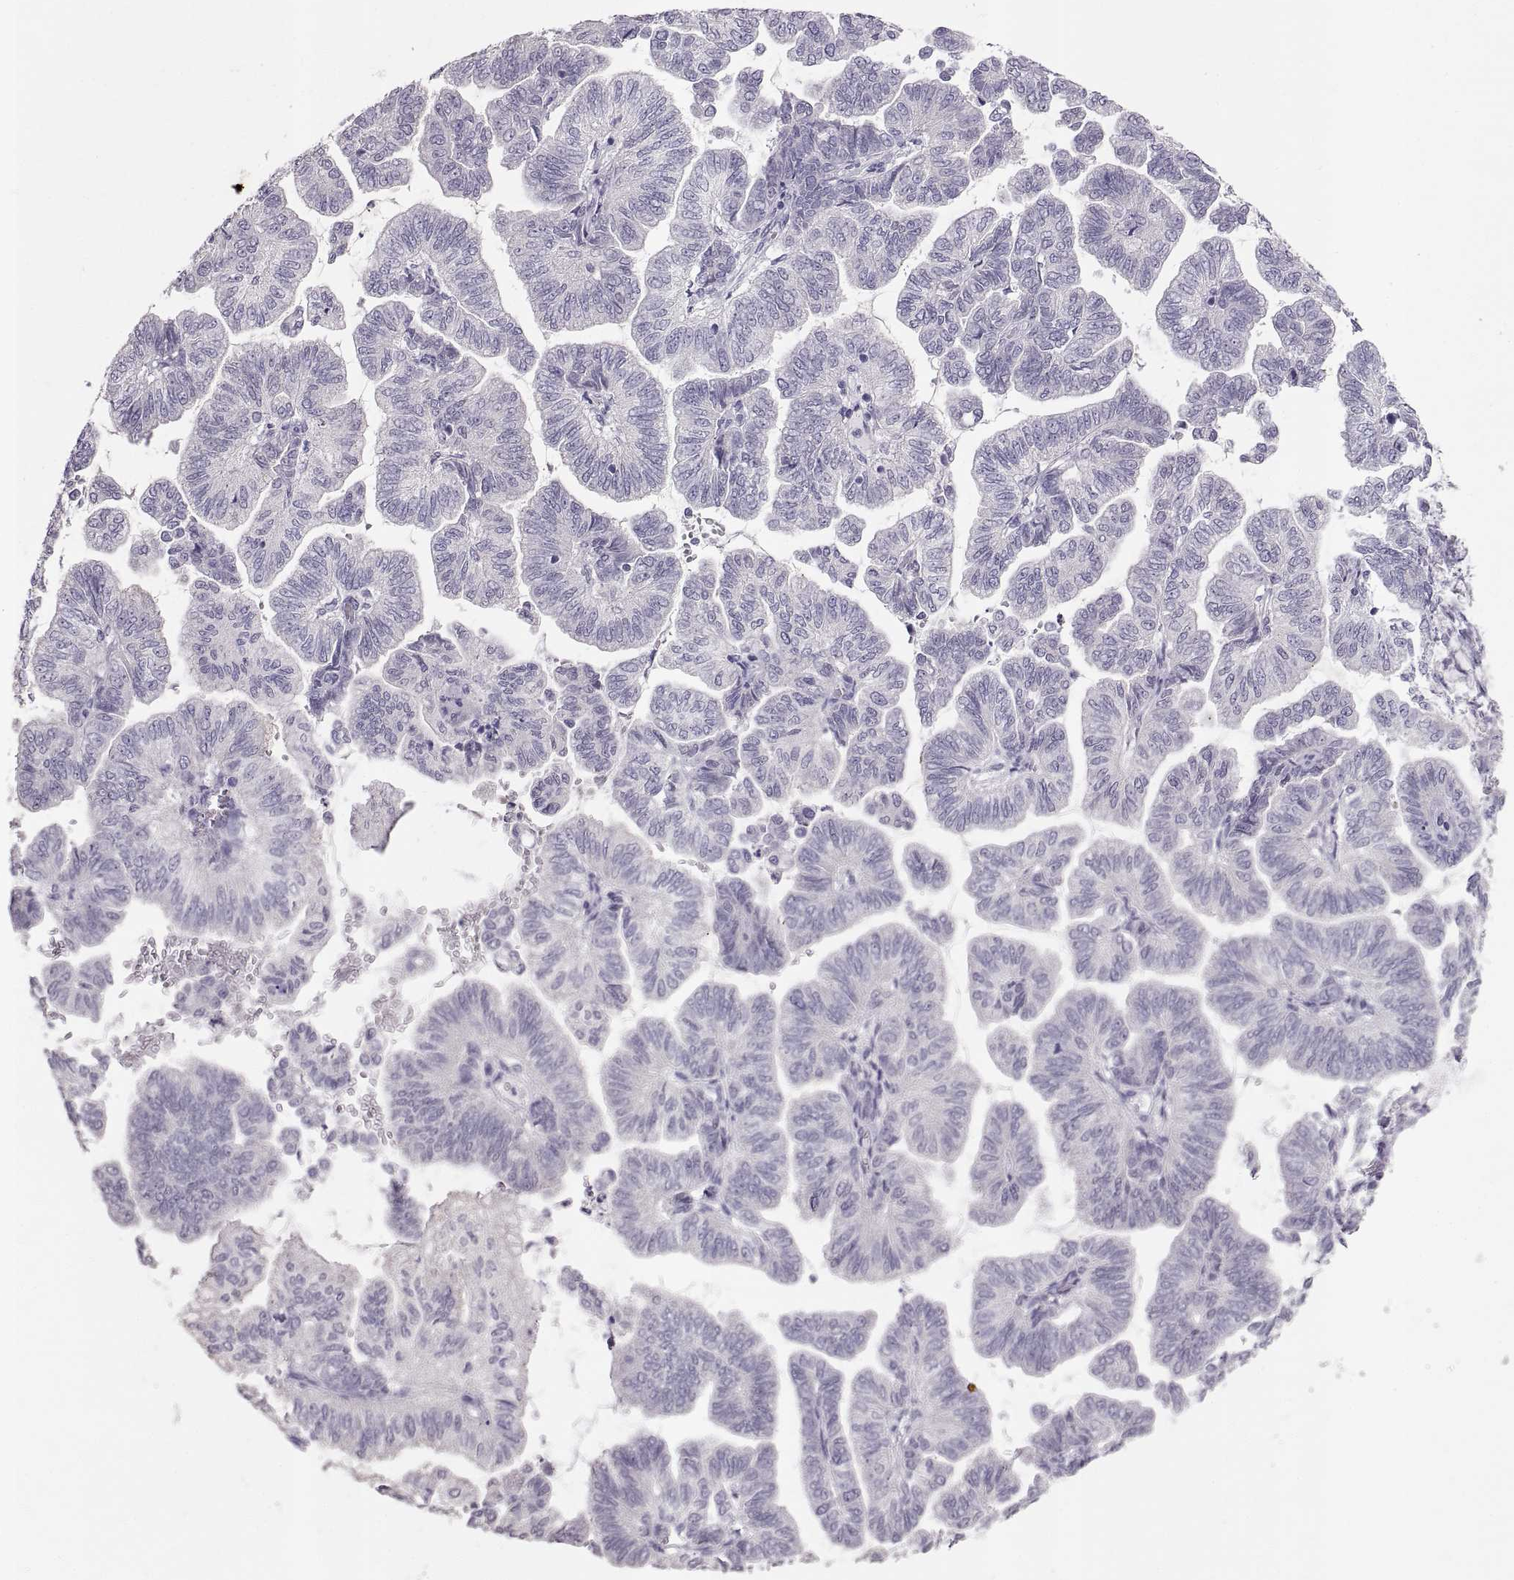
{"staining": {"intensity": "negative", "quantity": "none", "location": "none"}, "tissue": "stomach cancer", "cell_type": "Tumor cells", "image_type": "cancer", "snomed": [{"axis": "morphology", "description": "Adenocarcinoma, NOS"}, {"axis": "topography", "description": "Stomach"}], "caption": "Tumor cells show no significant protein positivity in stomach adenocarcinoma. (Brightfield microscopy of DAB IHC at high magnification).", "gene": "WBP2NL", "patient": {"sex": "male", "age": 83}}